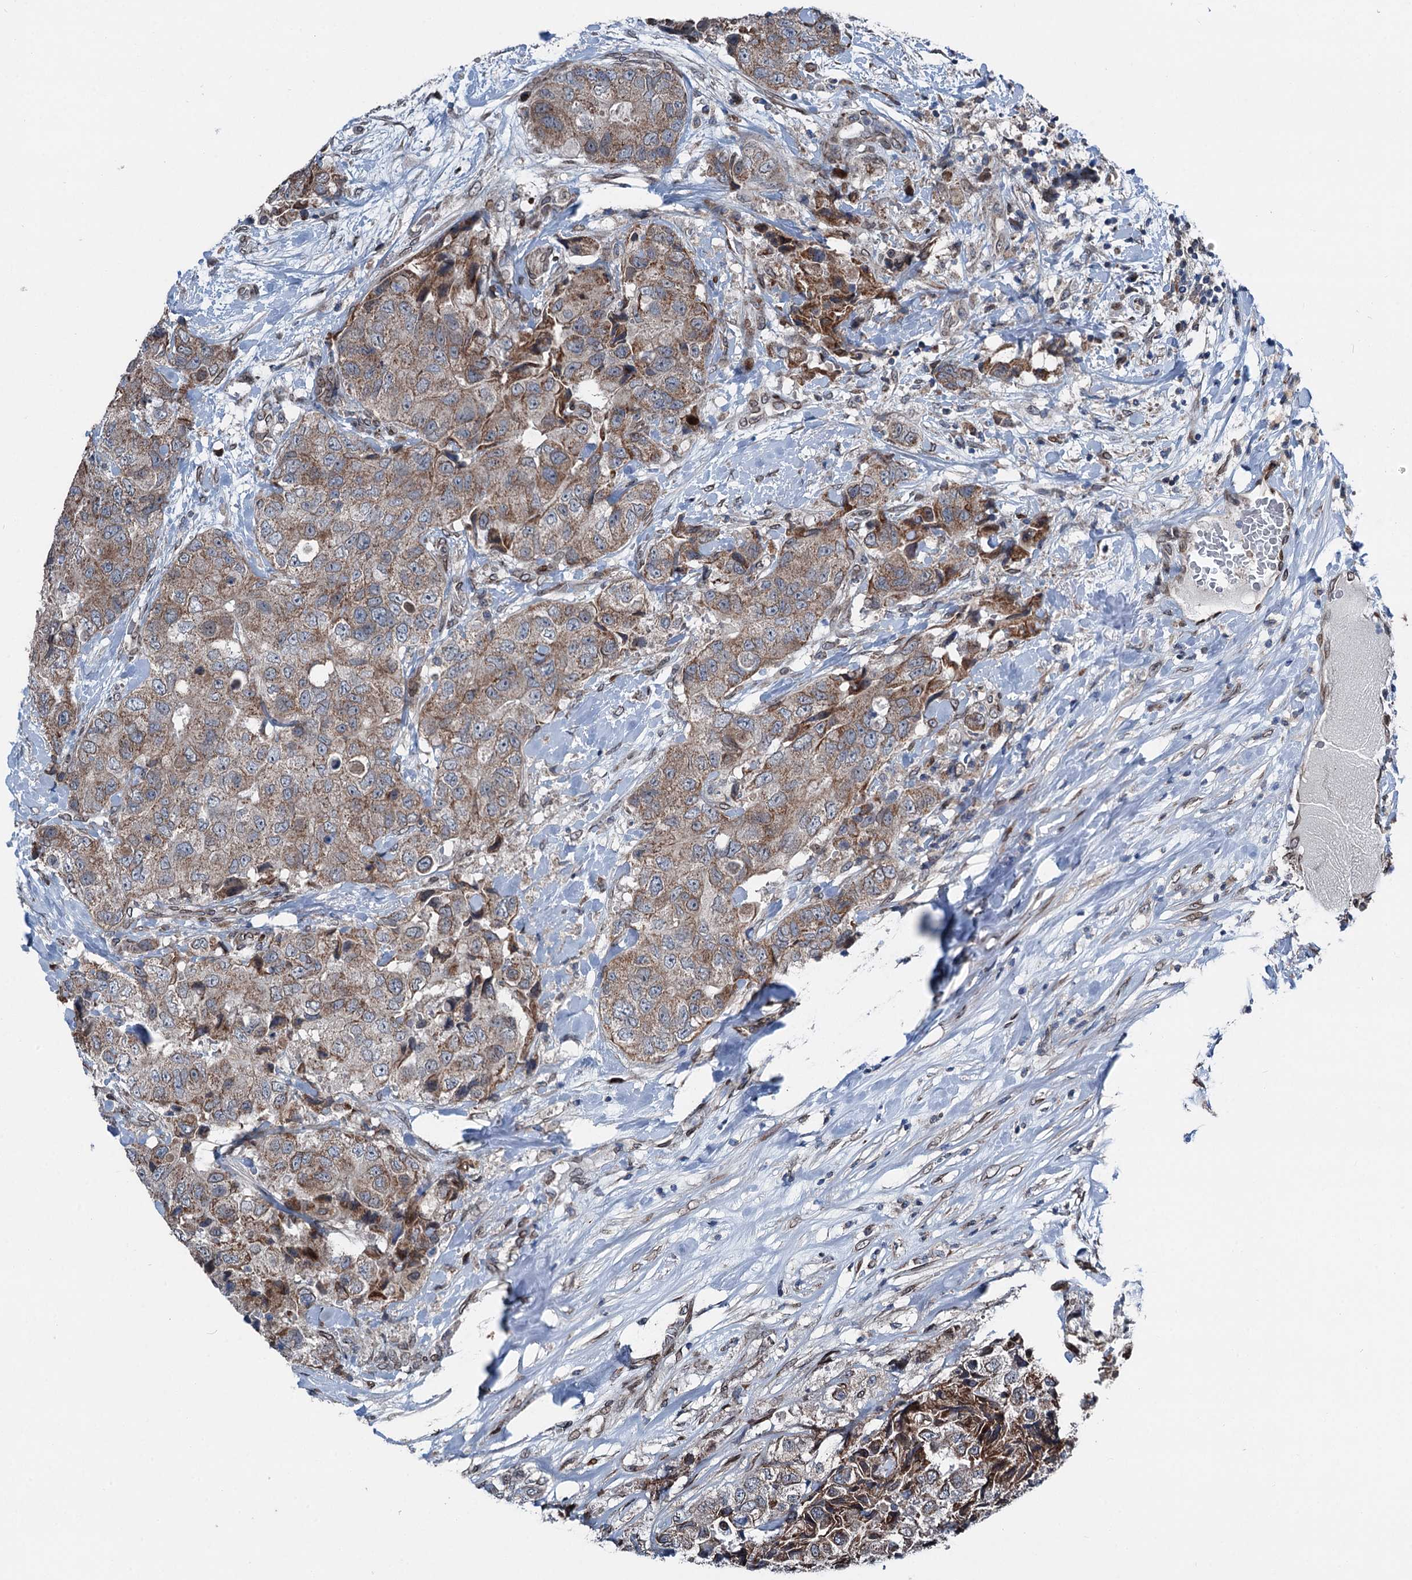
{"staining": {"intensity": "moderate", "quantity": ">75%", "location": "cytoplasmic/membranous"}, "tissue": "breast cancer", "cell_type": "Tumor cells", "image_type": "cancer", "snomed": [{"axis": "morphology", "description": "Duct carcinoma"}, {"axis": "topography", "description": "Breast"}], "caption": "Tumor cells demonstrate medium levels of moderate cytoplasmic/membranous positivity in about >75% of cells in human intraductal carcinoma (breast). (DAB (3,3'-diaminobenzidine) IHC, brown staining for protein, blue staining for nuclei).", "gene": "MRPL14", "patient": {"sex": "female", "age": 62}}